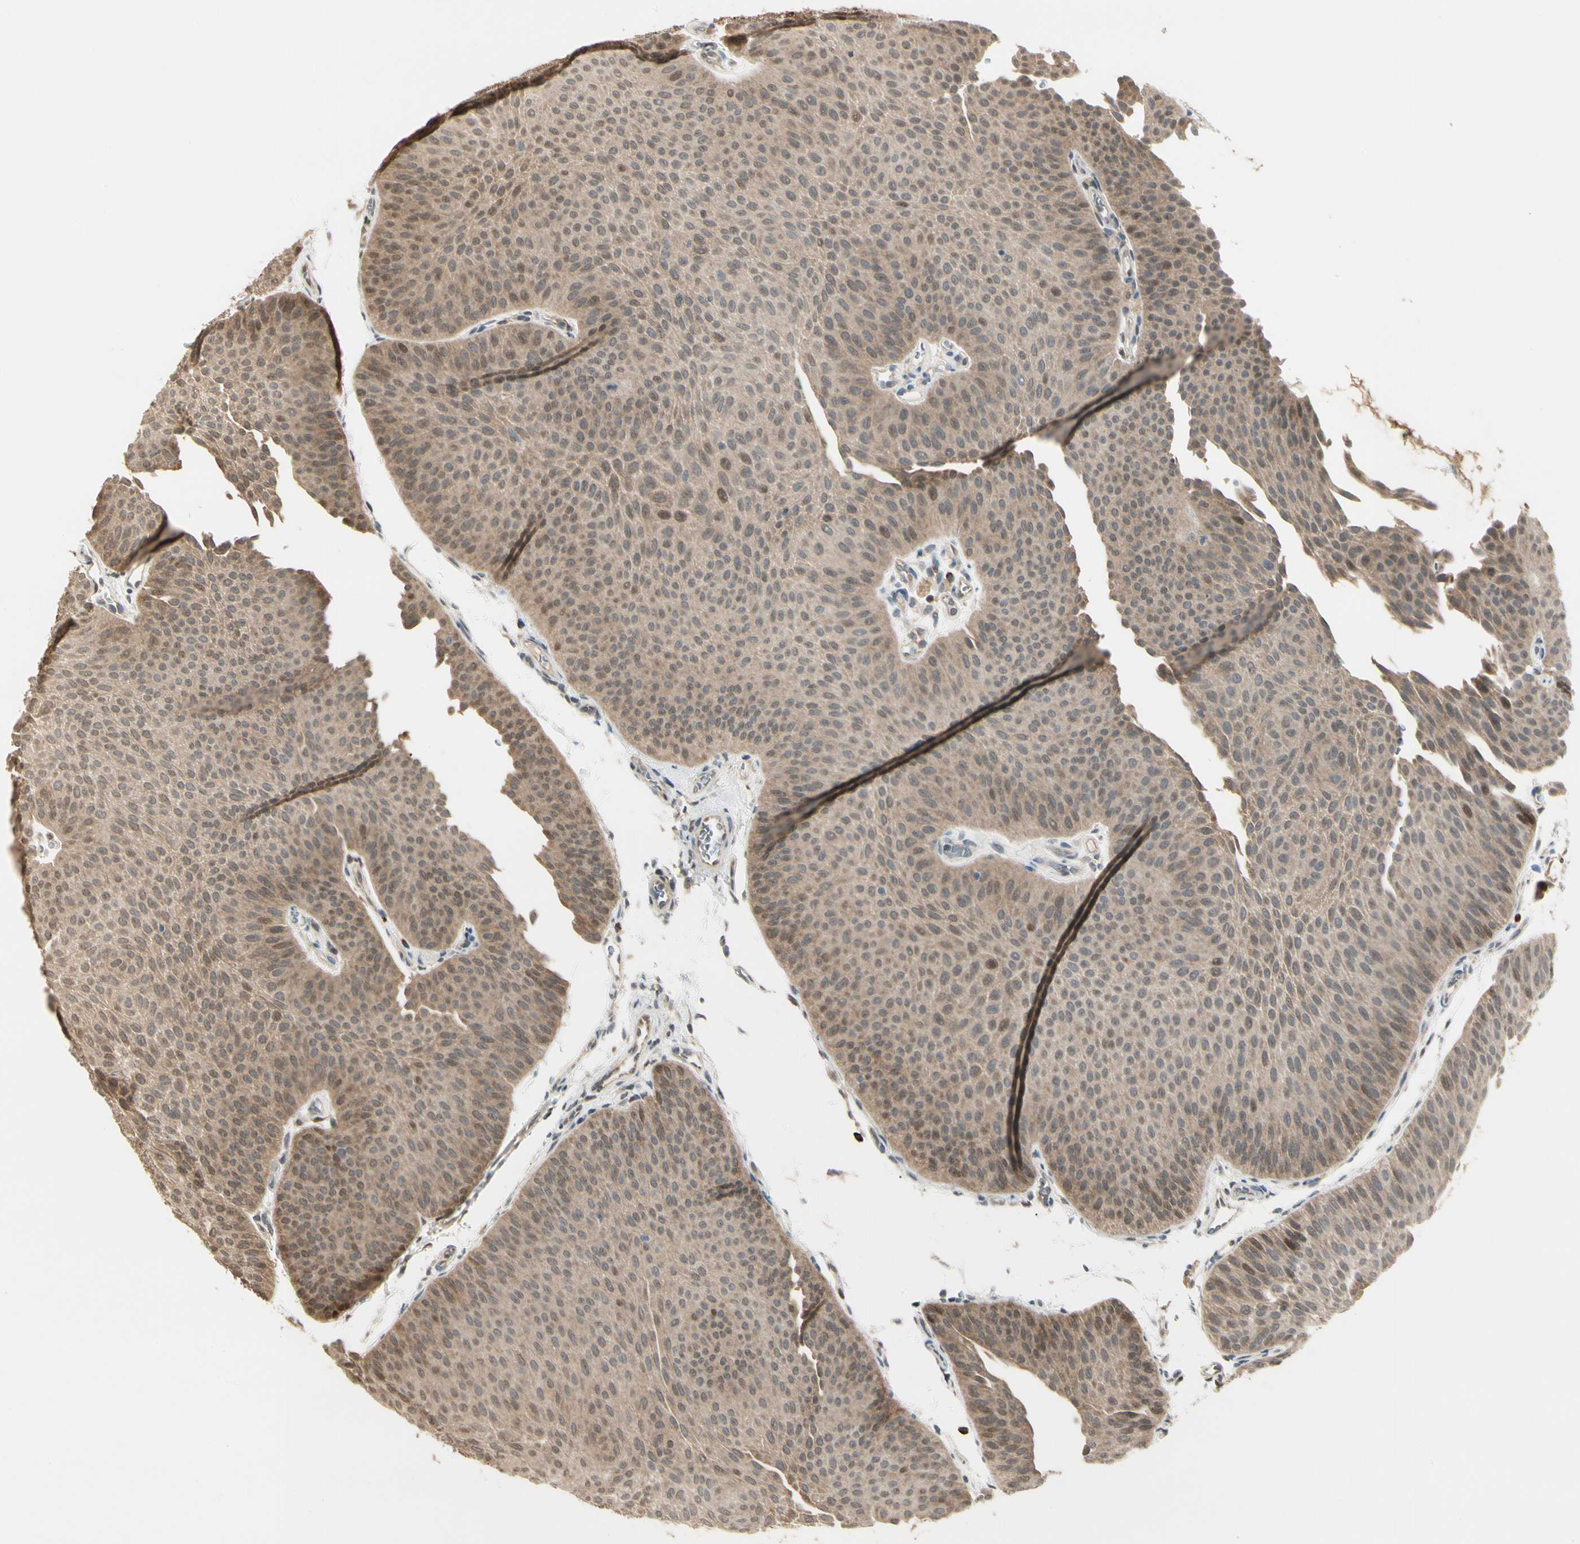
{"staining": {"intensity": "moderate", "quantity": ">75%", "location": "cytoplasmic/membranous,nuclear"}, "tissue": "urothelial cancer", "cell_type": "Tumor cells", "image_type": "cancer", "snomed": [{"axis": "morphology", "description": "Urothelial carcinoma, Low grade"}, {"axis": "topography", "description": "Urinary bladder"}], "caption": "Immunohistochemistry staining of low-grade urothelial carcinoma, which shows medium levels of moderate cytoplasmic/membranous and nuclear positivity in about >75% of tumor cells indicating moderate cytoplasmic/membranous and nuclear protein expression. The staining was performed using DAB (3,3'-diaminobenzidine) (brown) for protein detection and nuclei were counterstained in hematoxylin (blue).", "gene": "EVC", "patient": {"sex": "female", "age": 60}}